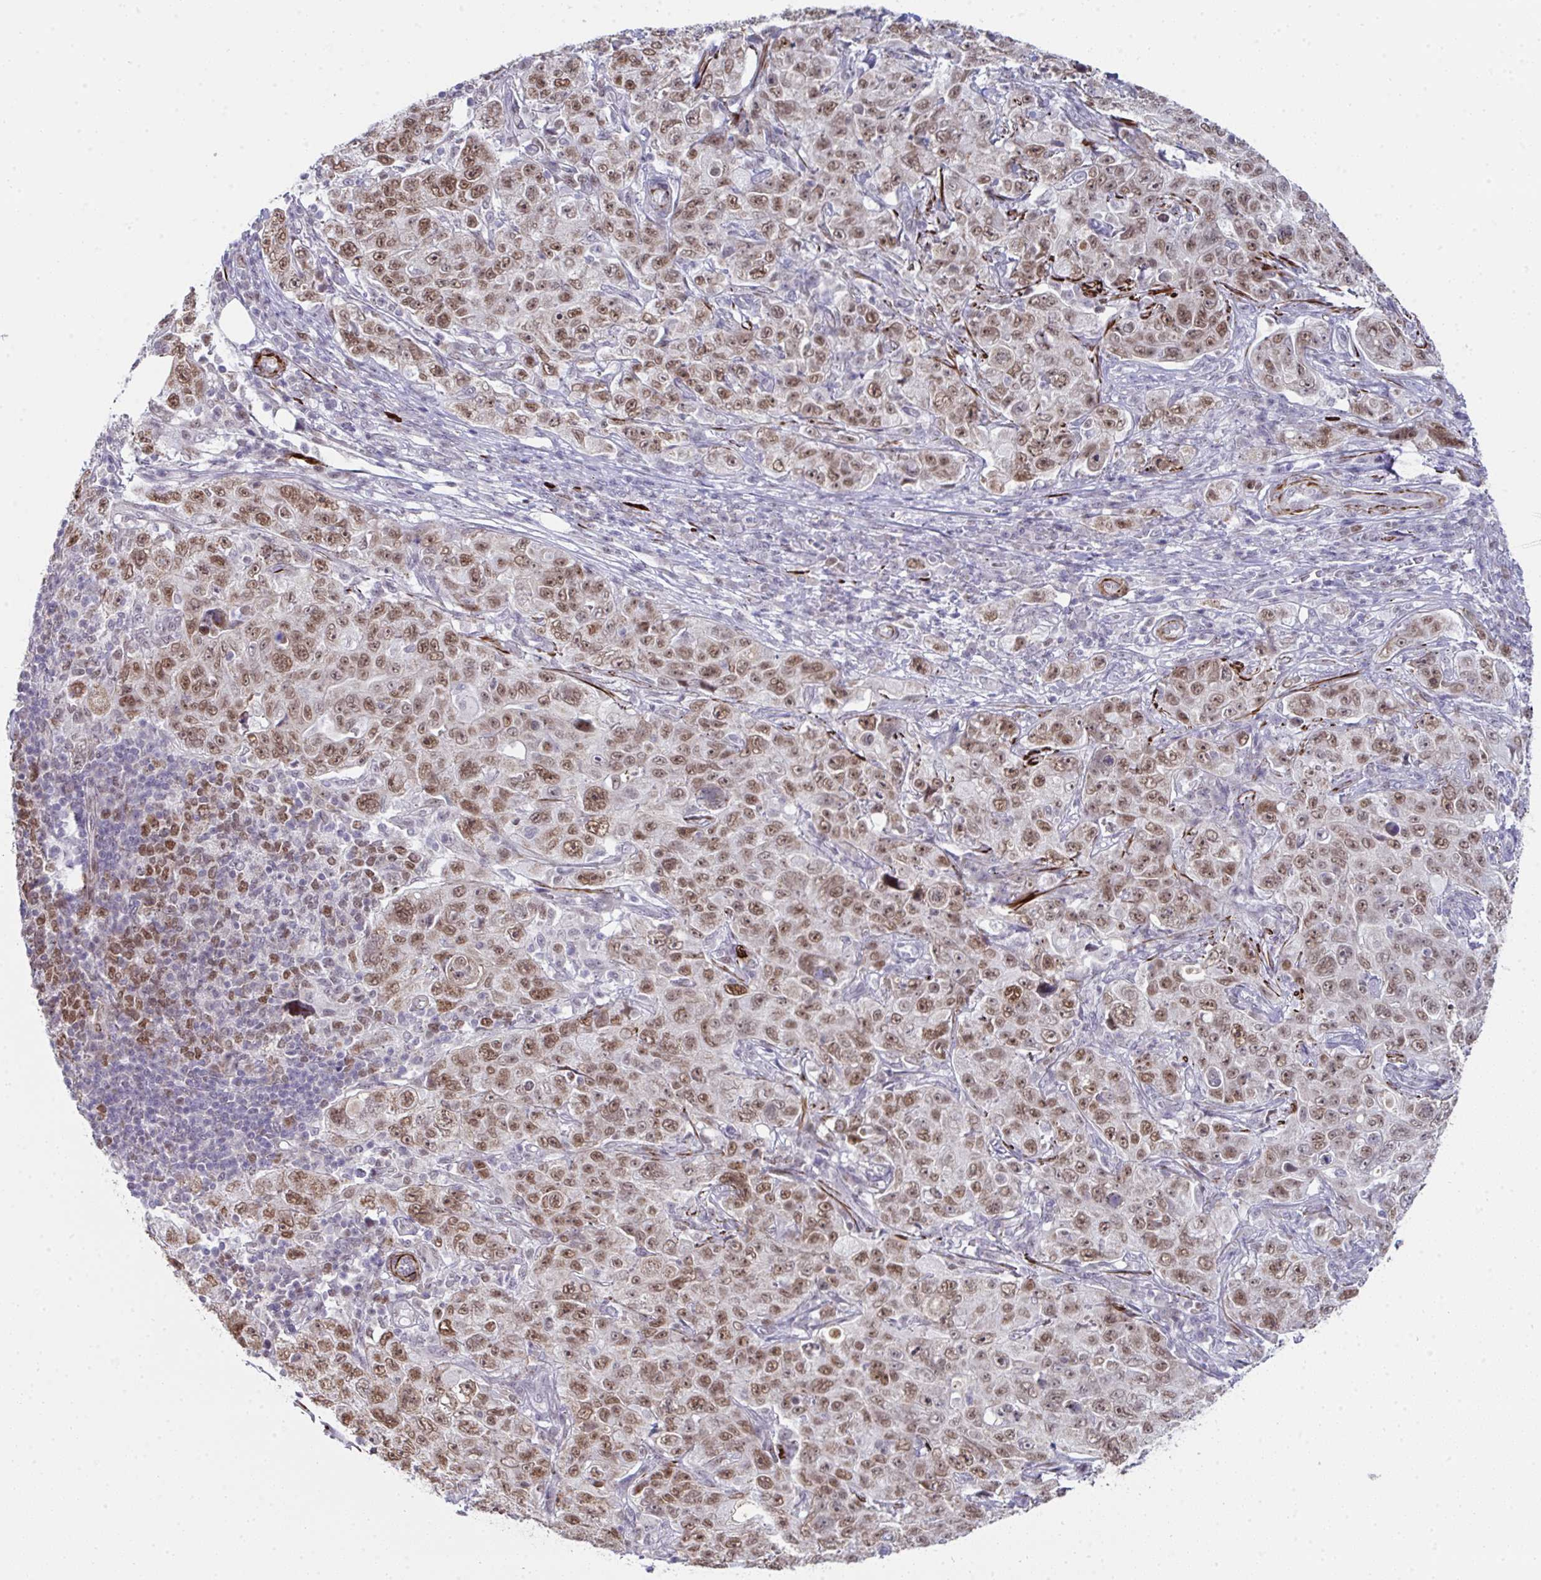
{"staining": {"intensity": "moderate", "quantity": ">75%", "location": "nuclear"}, "tissue": "pancreatic cancer", "cell_type": "Tumor cells", "image_type": "cancer", "snomed": [{"axis": "morphology", "description": "Adenocarcinoma, NOS"}, {"axis": "topography", "description": "Pancreas"}], "caption": "The histopathology image shows immunohistochemical staining of pancreatic cancer (adenocarcinoma). There is moderate nuclear expression is identified in approximately >75% of tumor cells.", "gene": "GINS2", "patient": {"sex": "male", "age": 68}}